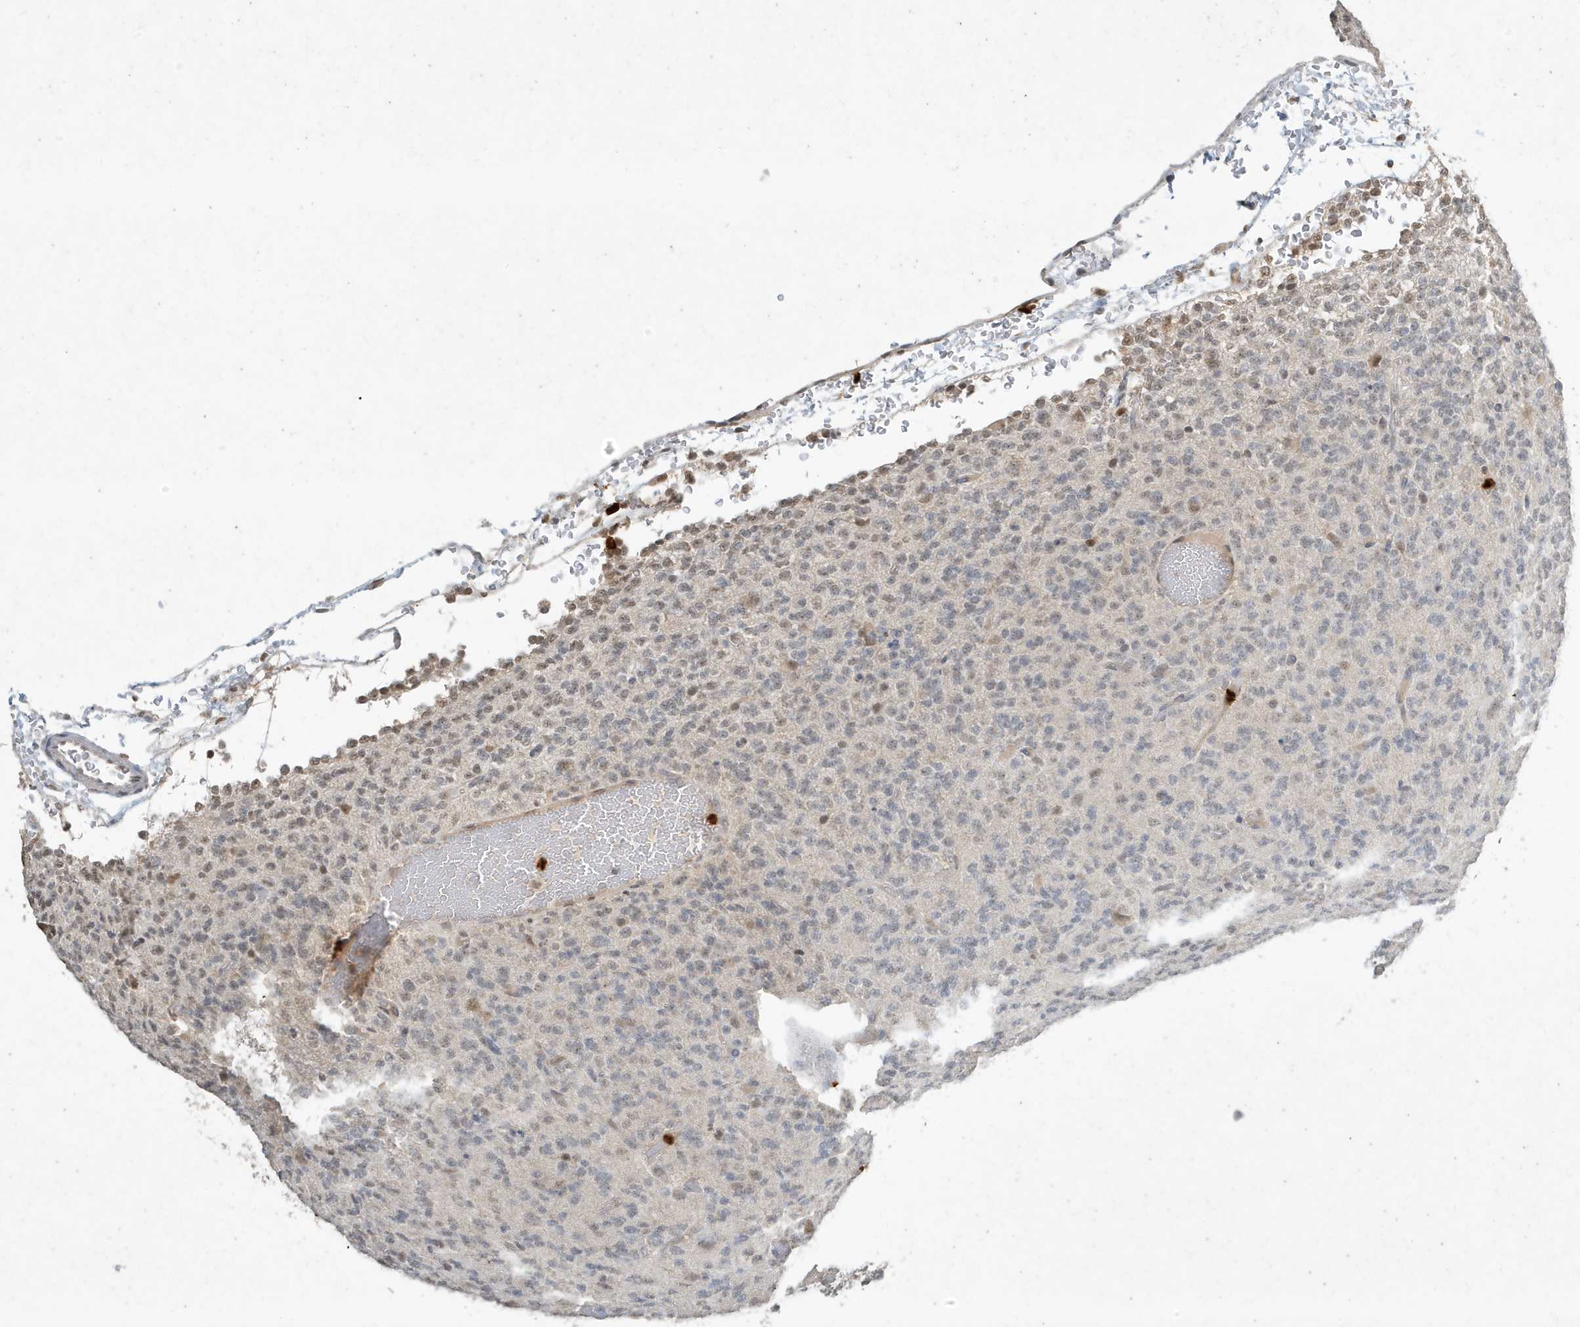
{"staining": {"intensity": "weak", "quantity": "25%-75%", "location": "nuclear"}, "tissue": "glioma", "cell_type": "Tumor cells", "image_type": "cancer", "snomed": [{"axis": "morphology", "description": "Glioma, malignant, Low grade"}, {"axis": "topography", "description": "Brain"}], "caption": "Low-grade glioma (malignant) stained with a brown dye exhibits weak nuclear positive positivity in about 25%-75% of tumor cells.", "gene": "DEFA1", "patient": {"sex": "male", "age": 38}}